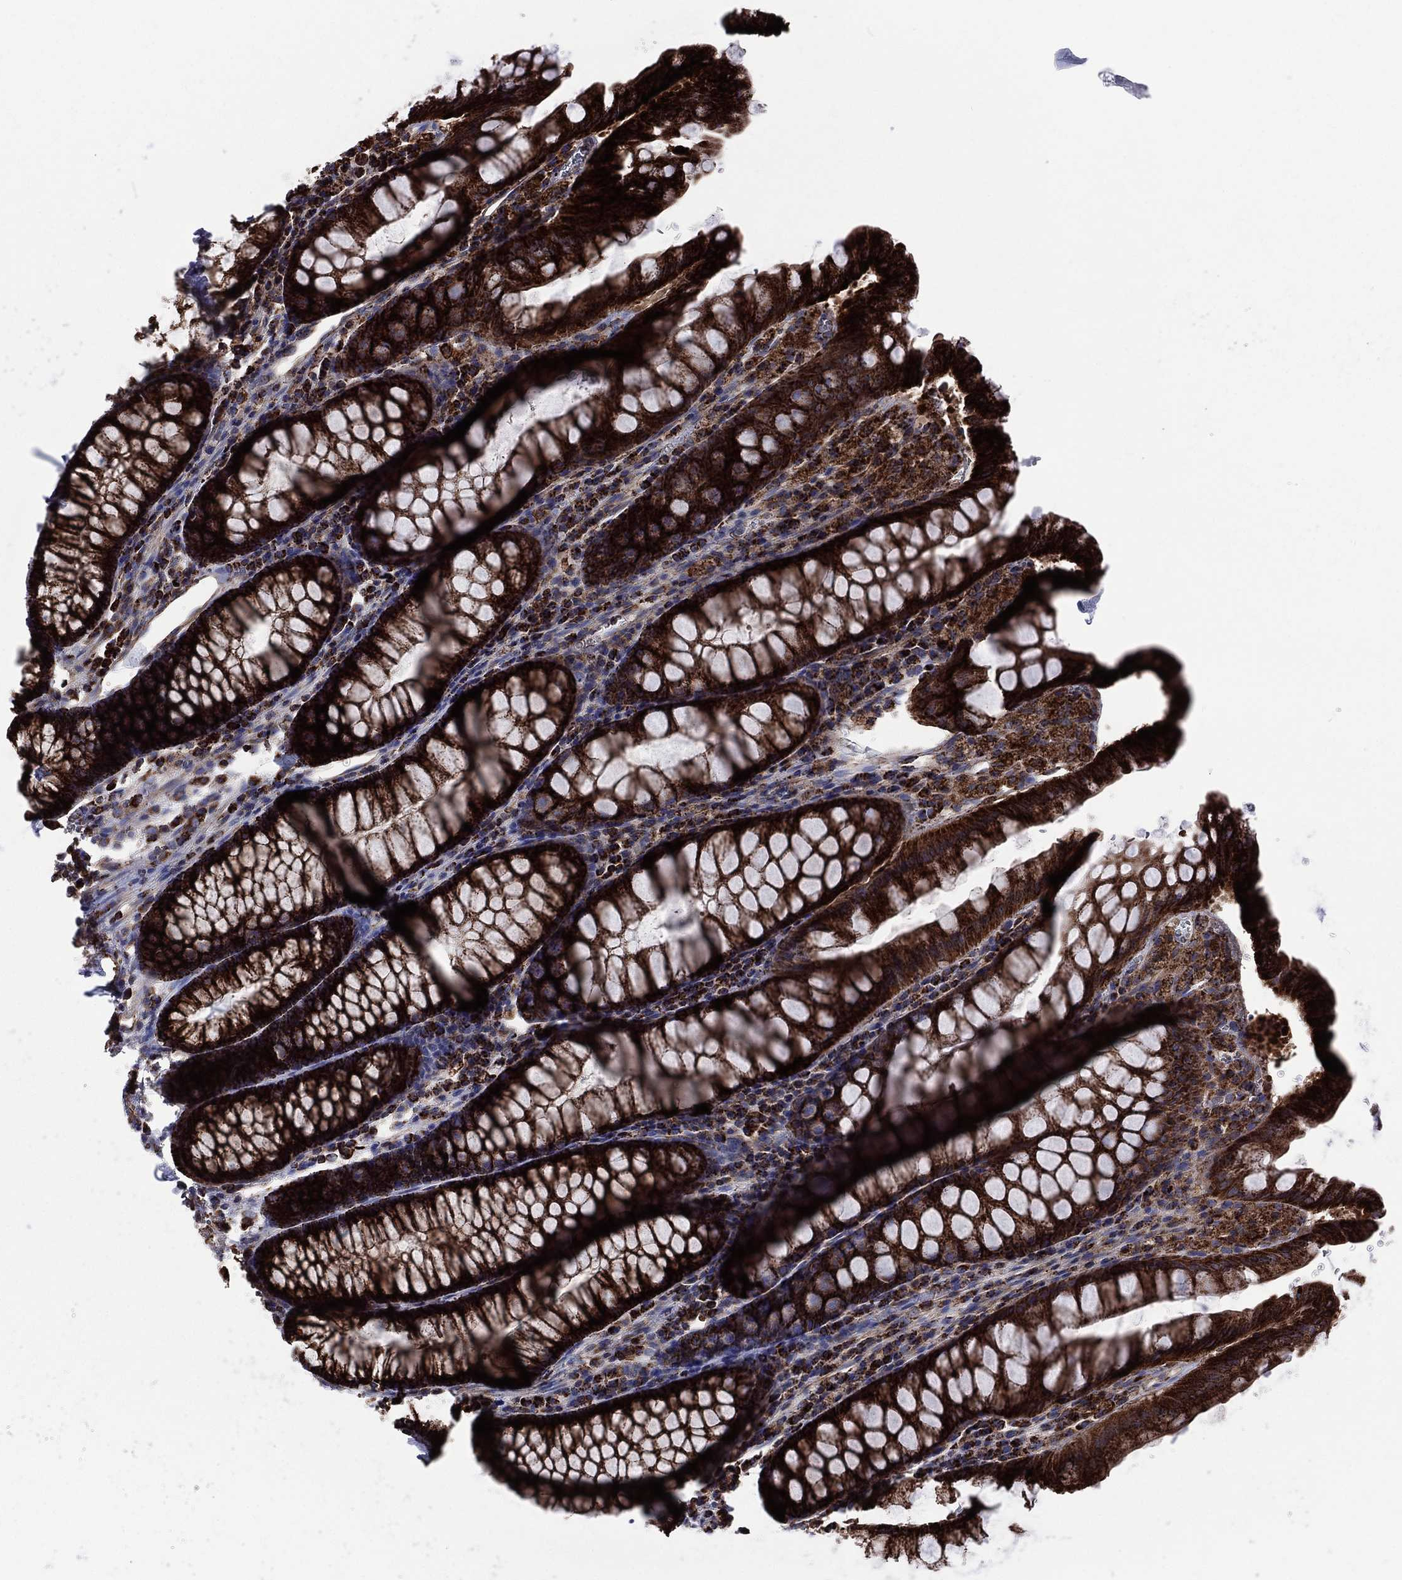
{"staining": {"intensity": "strong", "quantity": ">75%", "location": "cytoplasmic/membranous"}, "tissue": "rectum", "cell_type": "Glandular cells", "image_type": "normal", "snomed": [{"axis": "morphology", "description": "Normal tissue, NOS"}, {"axis": "topography", "description": "Rectum"}], "caption": "A brown stain shows strong cytoplasmic/membranous expression of a protein in glandular cells of unremarkable human rectum.", "gene": "ANKRD37", "patient": {"sex": "female", "age": 68}}